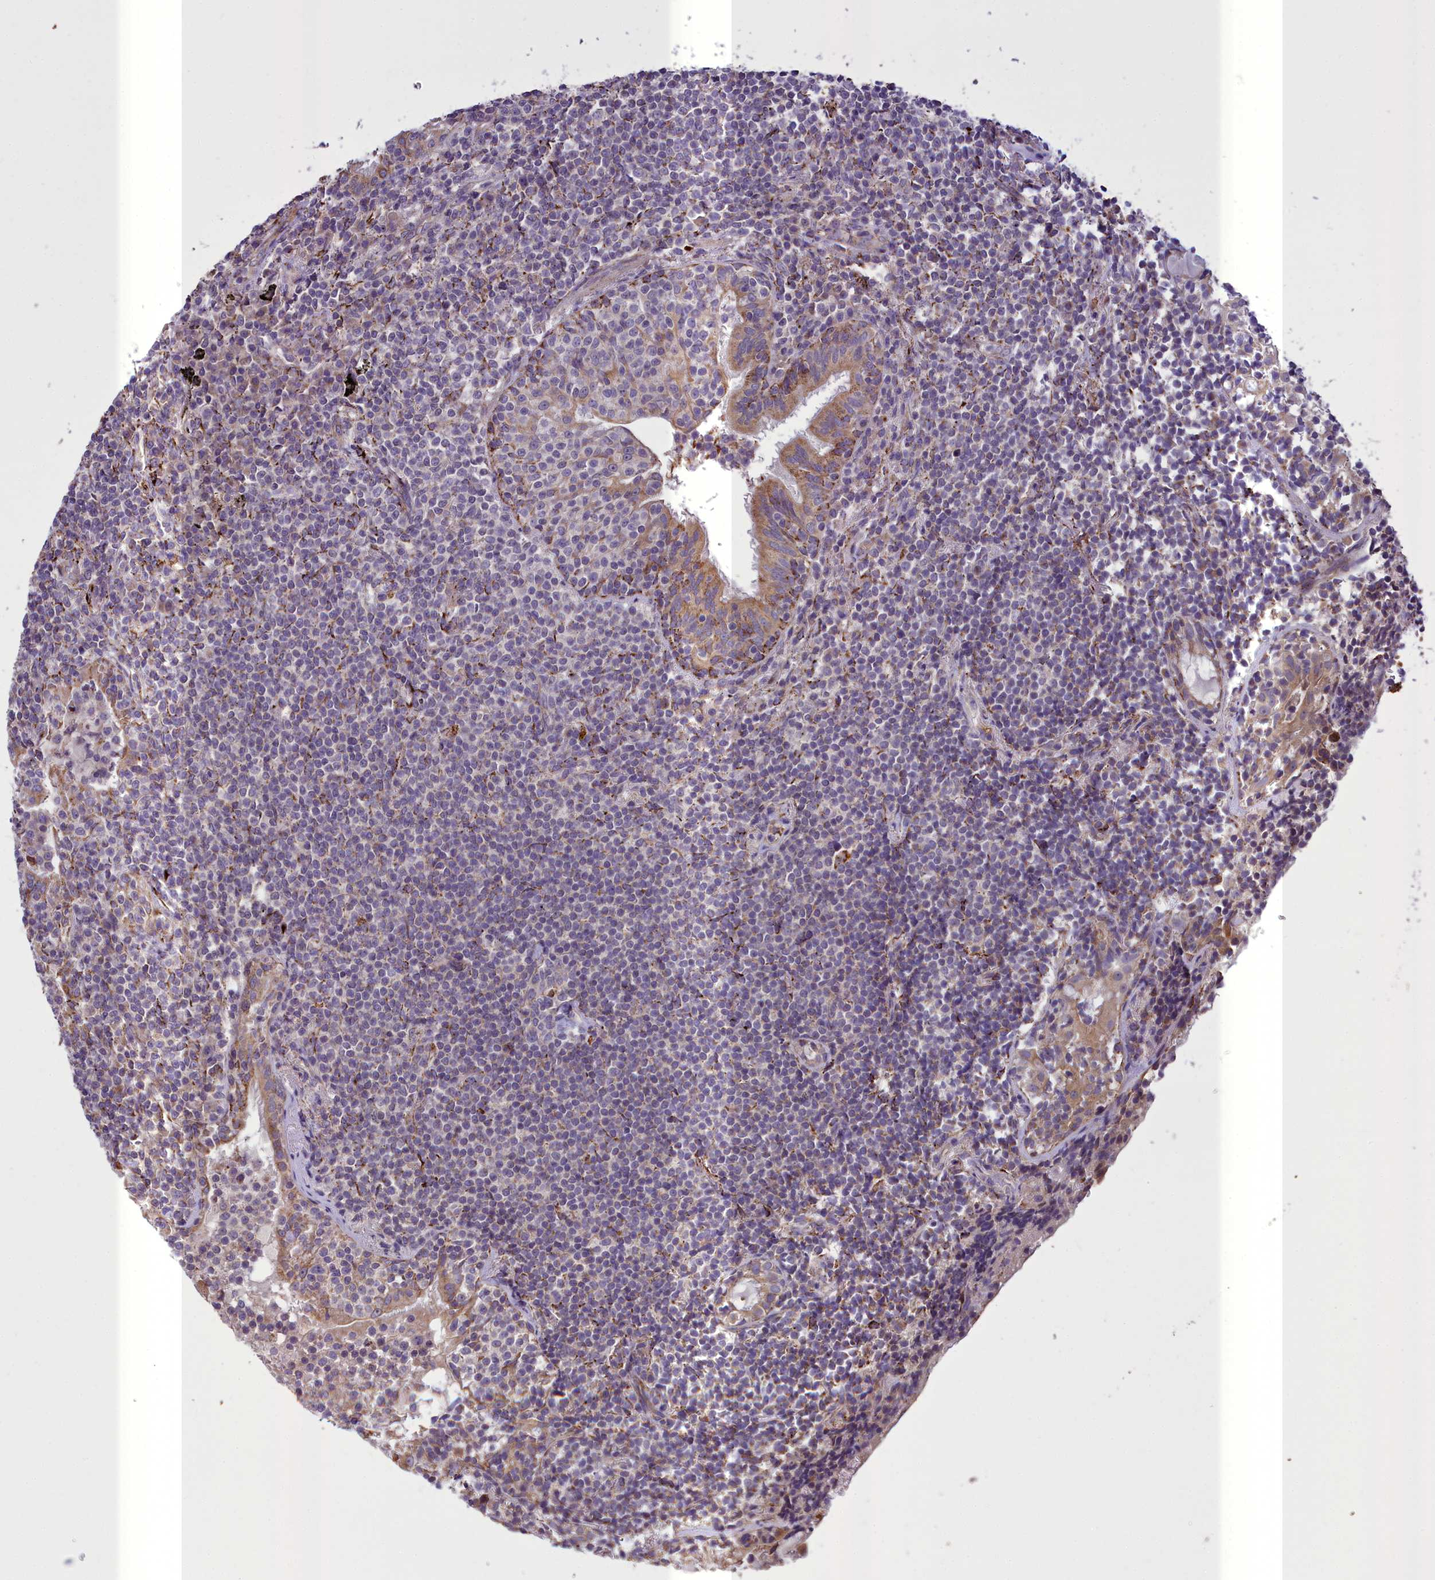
{"staining": {"intensity": "weak", "quantity": "<25%", "location": "cytoplasmic/membranous"}, "tissue": "lymphoma", "cell_type": "Tumor cells", "image_type": "cancer", "snomed": [{"axis": "morphology", "description": "Malignant lymphoma, non-Hodgkin's type, Low grade"}, {"axis": "topography", "description": "Lung"}], "caption": "Immunohistochemistry (IHC) photomicrograph of malignant lymphoma, non-Hodgkin's type (low-grade) stained for a protein (brown), which demonstrates no expression in tumor cells.", "gene": "TBC1D24", "patient": {"sex": "female", "age": 71}}